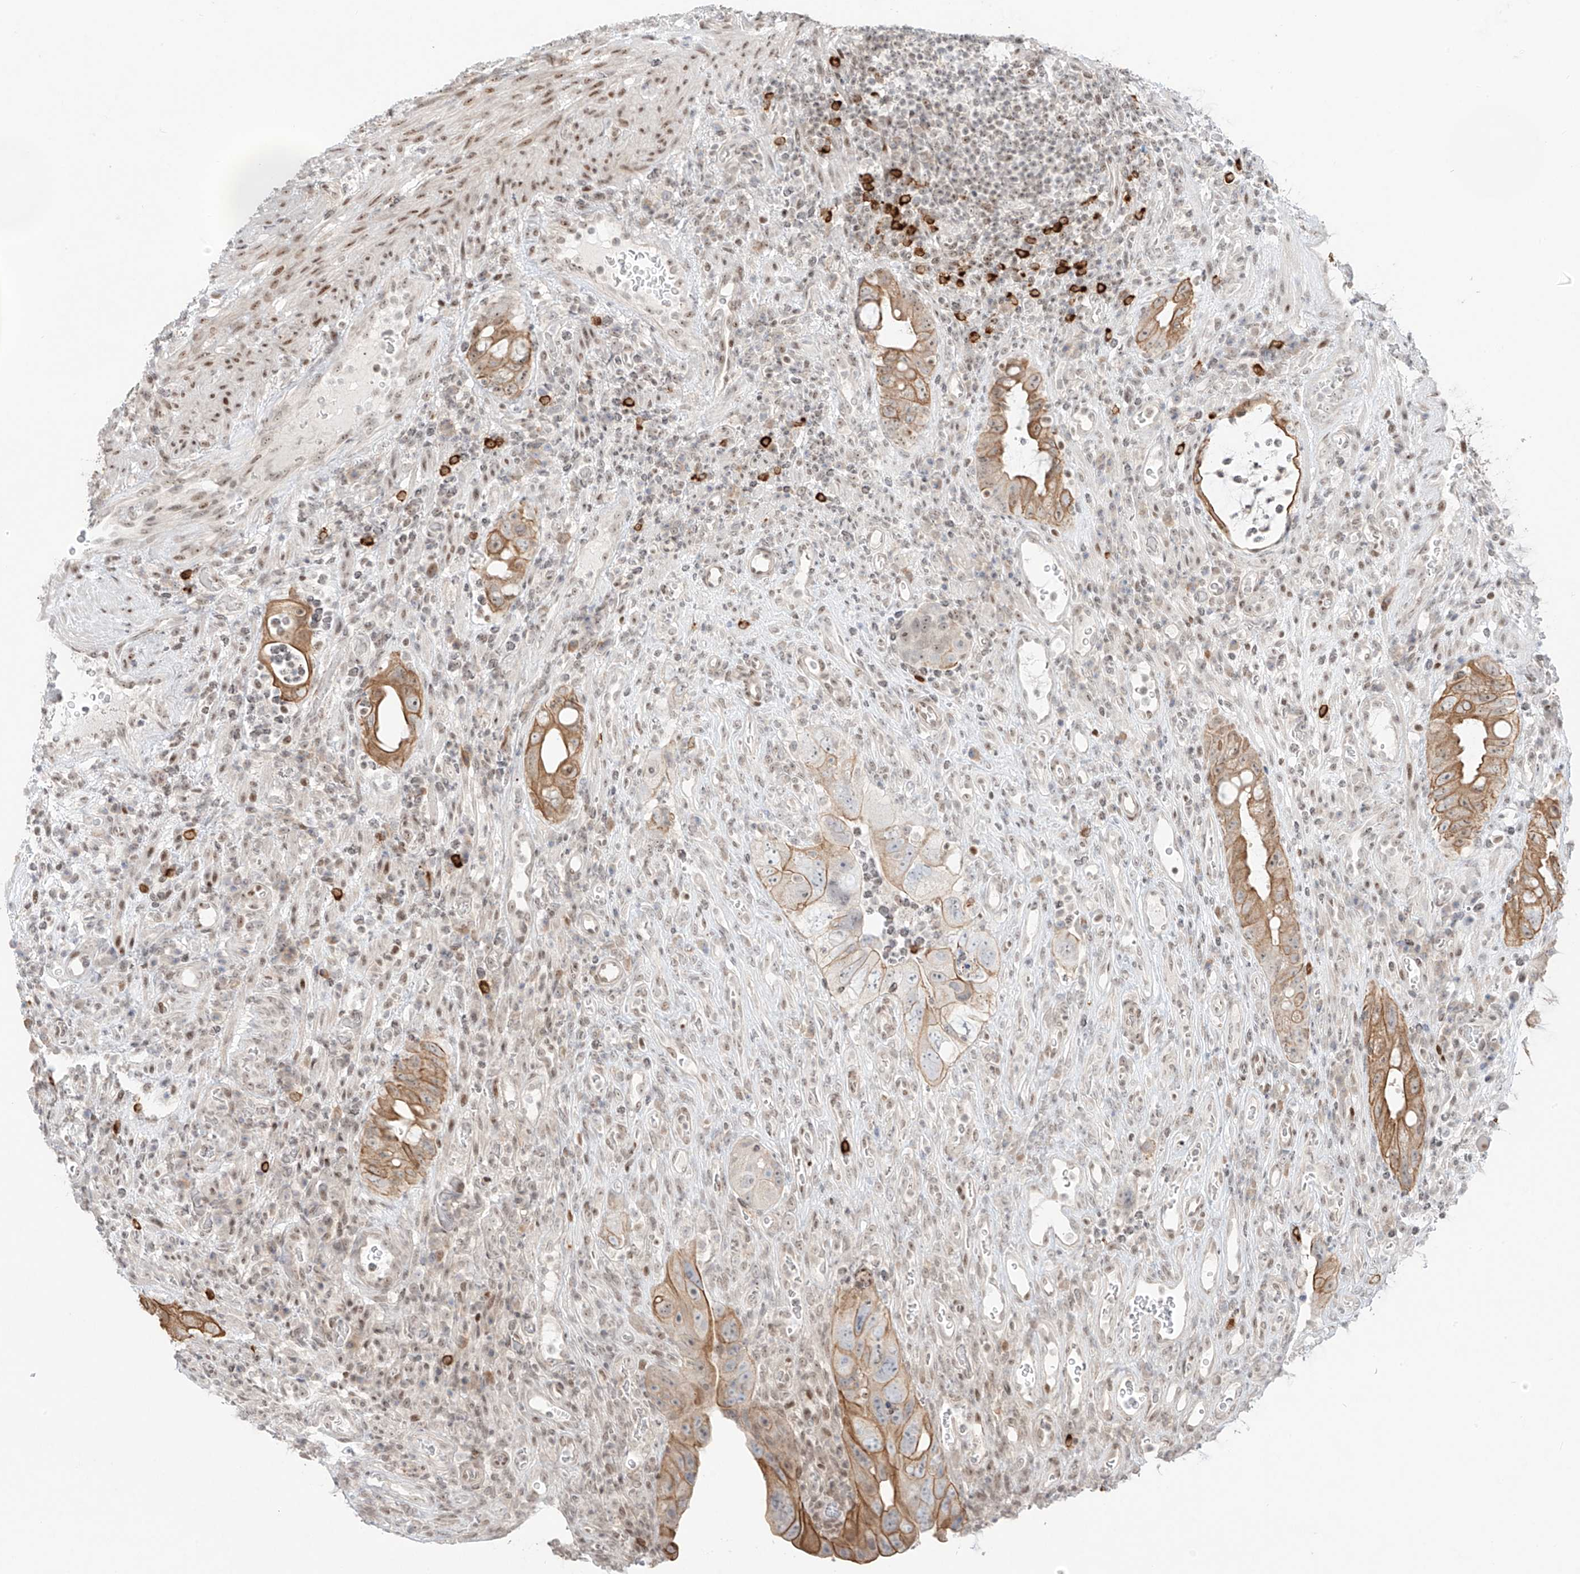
{"staining": {"intensity": "moderate", "quantity": ">75%", "location": "cytoplasmic/membranous,nuclear"}, "tissue": "colorectal cancer", "cell_type": "Tumor cells", "image_type": "cancer", "snomed": [{"axis": "morphology", "description": "Adenocarcinoma, NOS"}, {"axis": "topography", "description": "Rectum"}], "caption": "Immunohistochemistry (IHC) photomicrograph of human adenocarcinoma (colorectal) stained for a protein (brown), which exhibits medium levels of moderate cytoplasmic/membranous and nuclear expression in approximately >75% of tumor cells.", "gene": "ZNF512", "patient": {"sex": "male", "age": 59}}